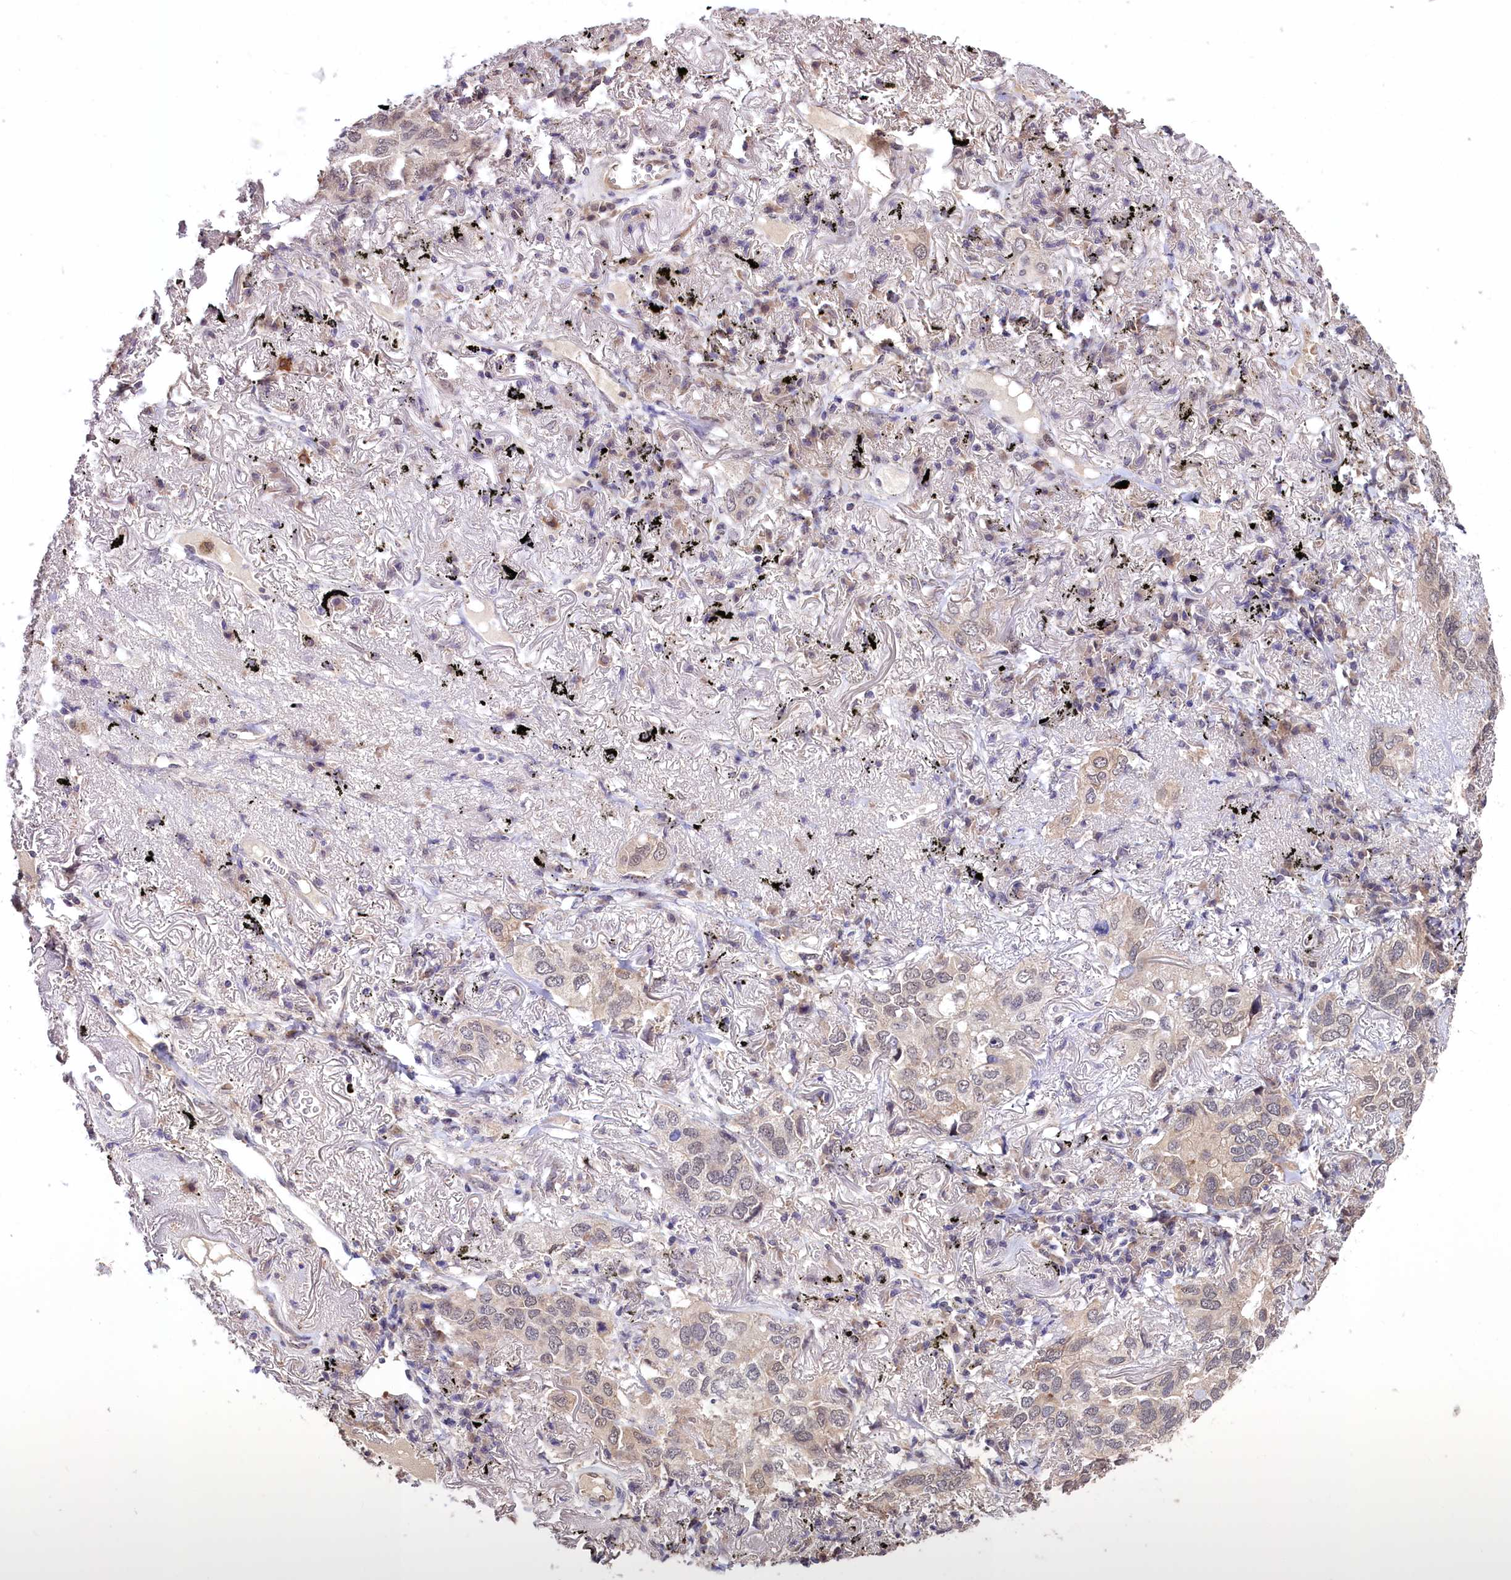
{"staining": {"intensity": "negative", "quantity": "none", "location": "none"}, "tissue": "lung cancer", "cell_type": "Tumor cells", "image_type": "cancer", "snomed": [{"axis": "morphology", "description": "Adenocarcinoma, NOS"}, {"axis": "topography", "description": "Lung"}], "caption": "Tumor cells are negative for brown protein staining in lung cancer (adenocarcinoma).", "gene": "UBE3A", "patient": {"sex": "male", "age": 65}}